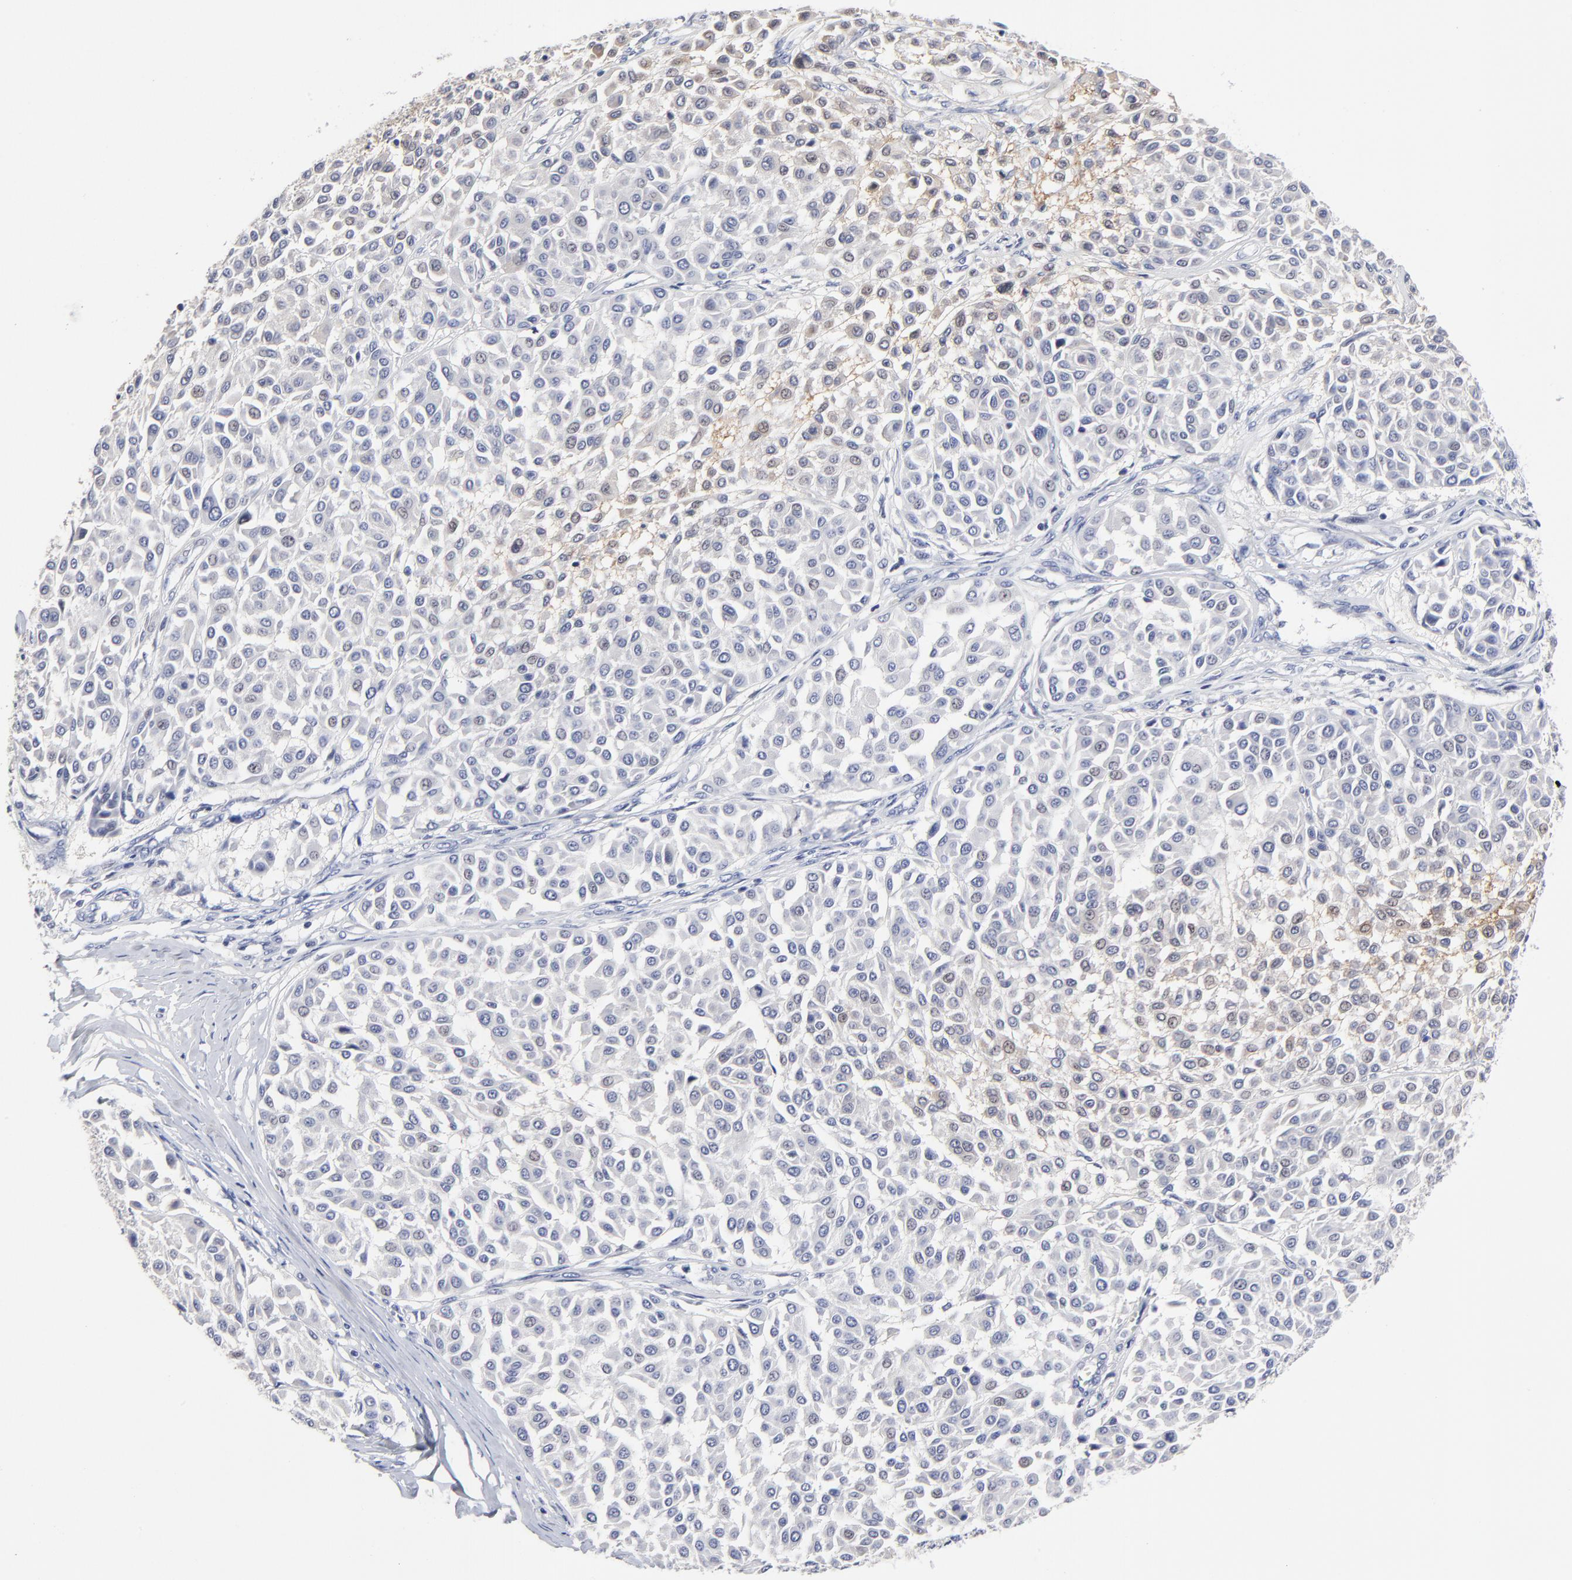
{"staining": {"intensity": "negative", "quantity": "none", "location": "none"}, "tissue": "melanoma", "cell_type": "Tumor cells", "image_type": "cancer", "snomed": [{"axis": "morphology", "description": "Malignant melanoma, Metastatic site"}, {"axis": "topography", "description": "Soft tissue"}], "caption": "IHC micrograph of neoplastic tissue: melanoma stained with DAB shows no significant protein expression in tumor cells.", "gene": "CXADR", "patient": {"sex": "male", "age": 41}}